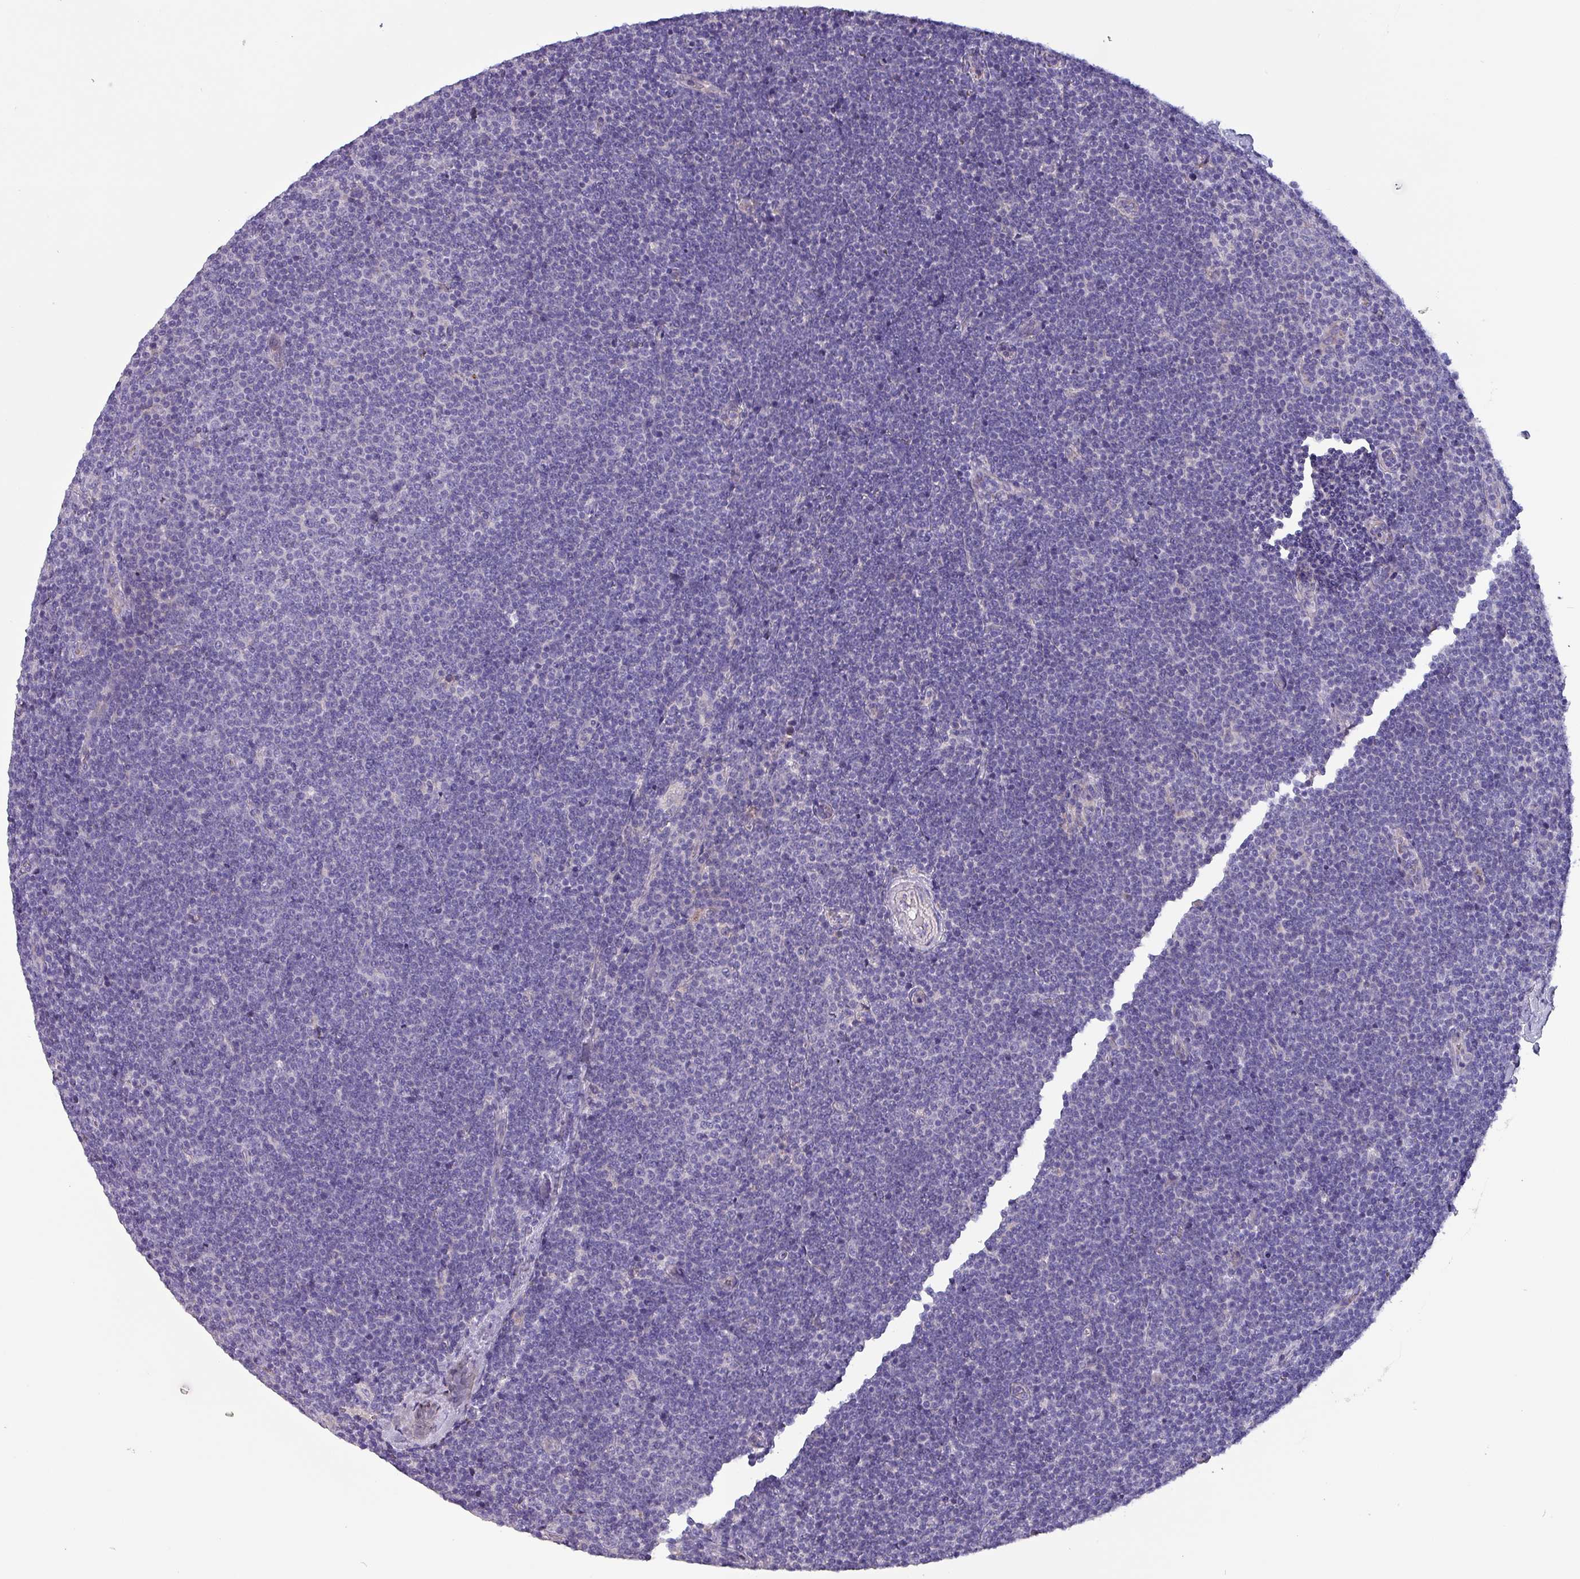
{"staining": {"intensity": "negative", "quantity": "none", "location": "none"}, "tissue": "lymphoma", "cell_type": "Tumor cells", "image_type": "cancer", "snomed": [{"axis": "morphology", "description": "Malignant lymphoma, non-Hodgkin's type, Low grade"}, {"axis": "topography", "description": "Lymph node"}], "caption": "DAB (3,3'-diaminobenzidine) immunohistochemical staining of human low-grade malignant lymphoma, non-Hodgkin's type demonstrates no significant staining in tumor cells.", "gene": "HSD3B7", "patient": {"sex": "male", "age": 48}}